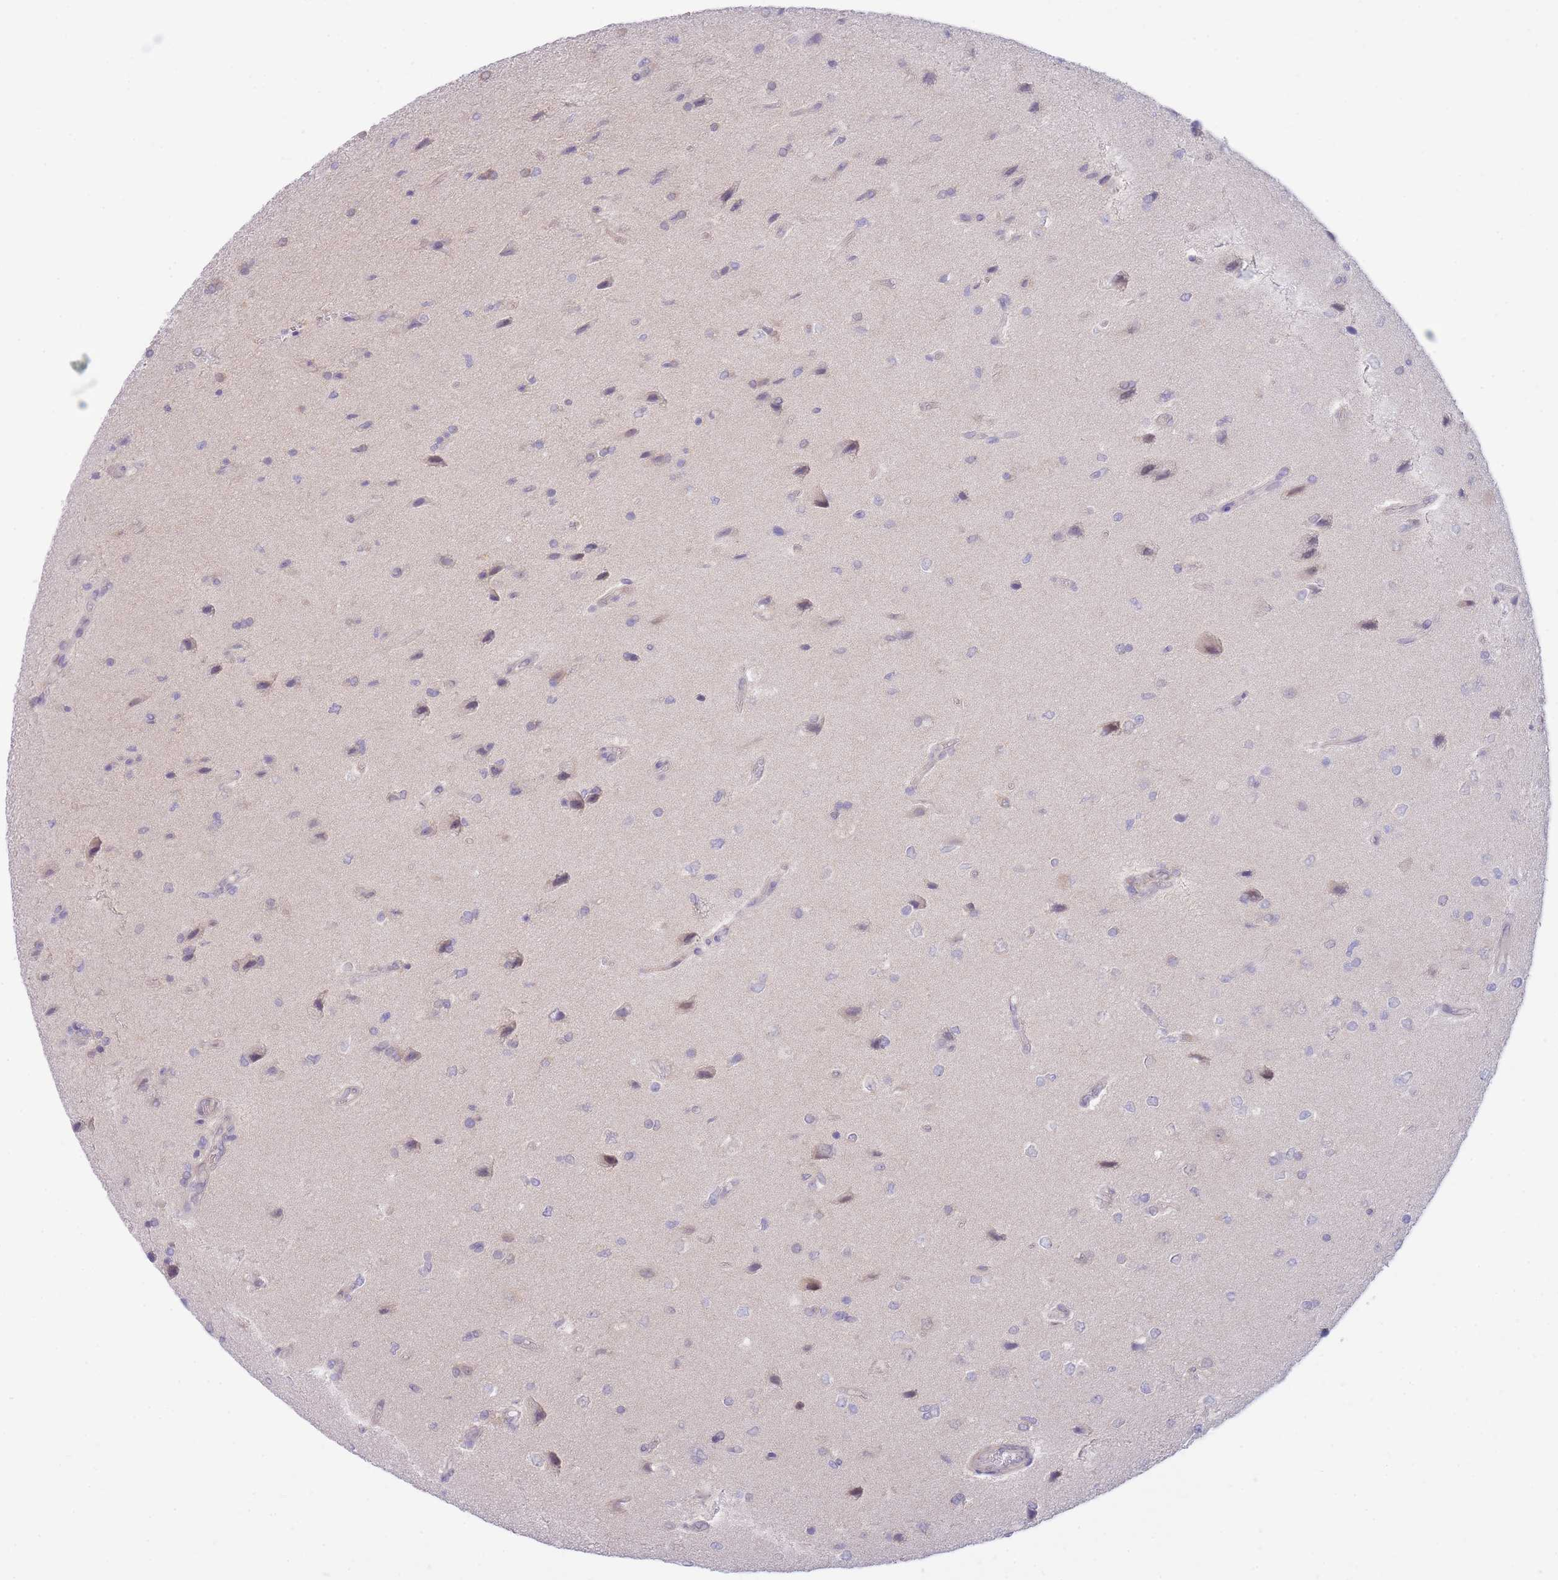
{"staining": {"intensity": "negative", "quantity": "none", "location": "none"}, "tissue": "glioma", "cell_type": "Tumor cells", "image_type": "cancer", "snomed": [{"axis": "morphology", "description": "Glioma, malignant, High grade"}, {"axis": "topography", "description": "Brain"}], "caption": "IHC of malignant glioma (high-grade) reveals no positivity in tumor cells.", "gene": "SUGT1", "patient": {"sex": "male", "age": 56}}